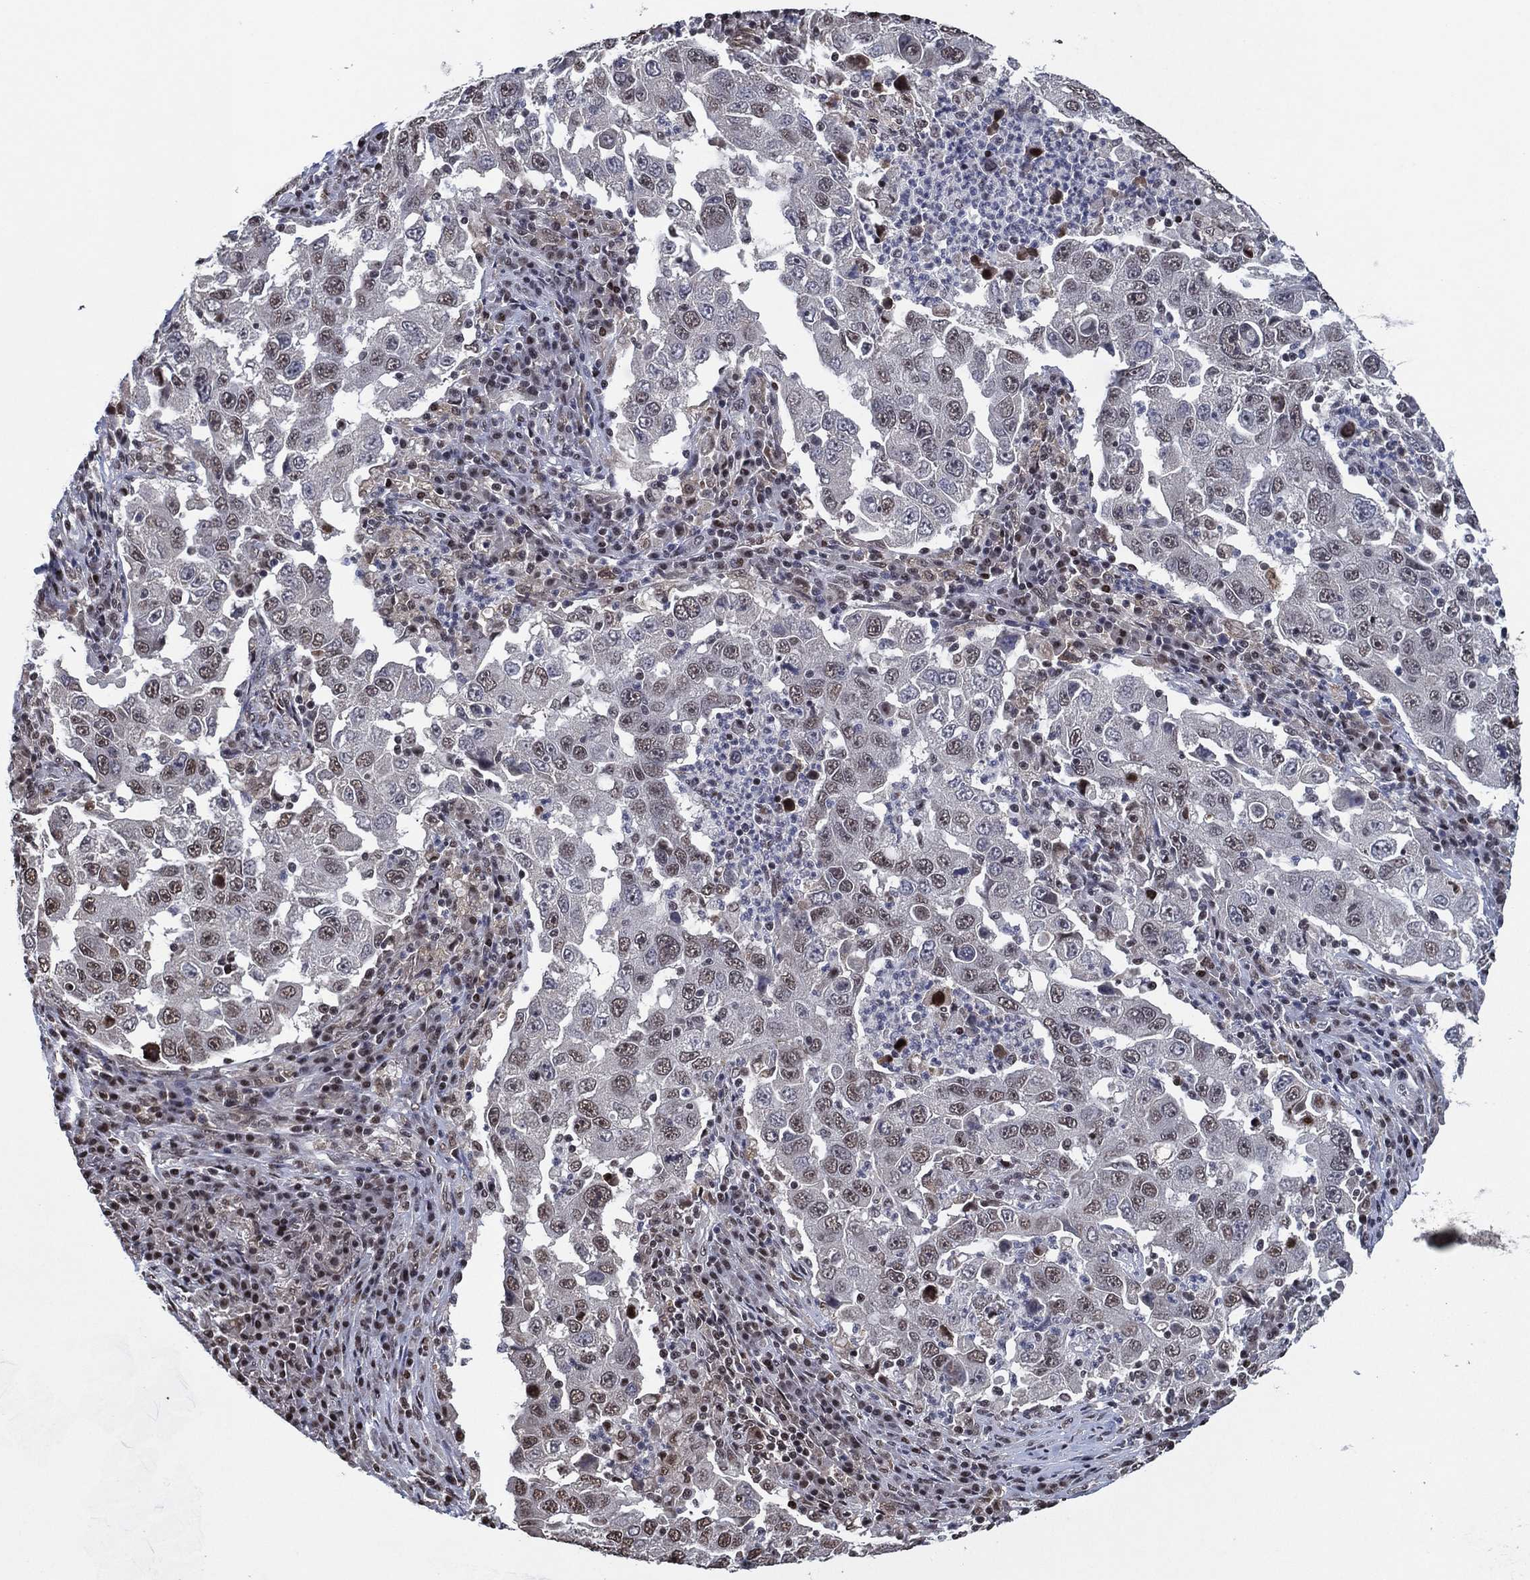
{"staining": {"intensity": "moderate", "quantity": "<25%", "location": "nuclear"}, "tissue": "lung cancer", "cell_type": "Tumor cells", "image_type": "cancer", "snomed": [{"axis": "morphology", "description": "Adenocarcinoma, NOS"}, {"axis": "topography", "description": "Lung"}], "caption": "Immunohistochemical staining of human lung cancer (adenocarcinoma) displays moderate nuclear protein positivity in approximately <25% of tumor cells. The staining is performed using DAB (3,3'-diaminobenzidine) brown chromogen to label protein expression. The nuclei are counter-stained blue using hematoxylin.", "gene": "ZBTB42", "patient": {"sex": "male", "age": 73}}